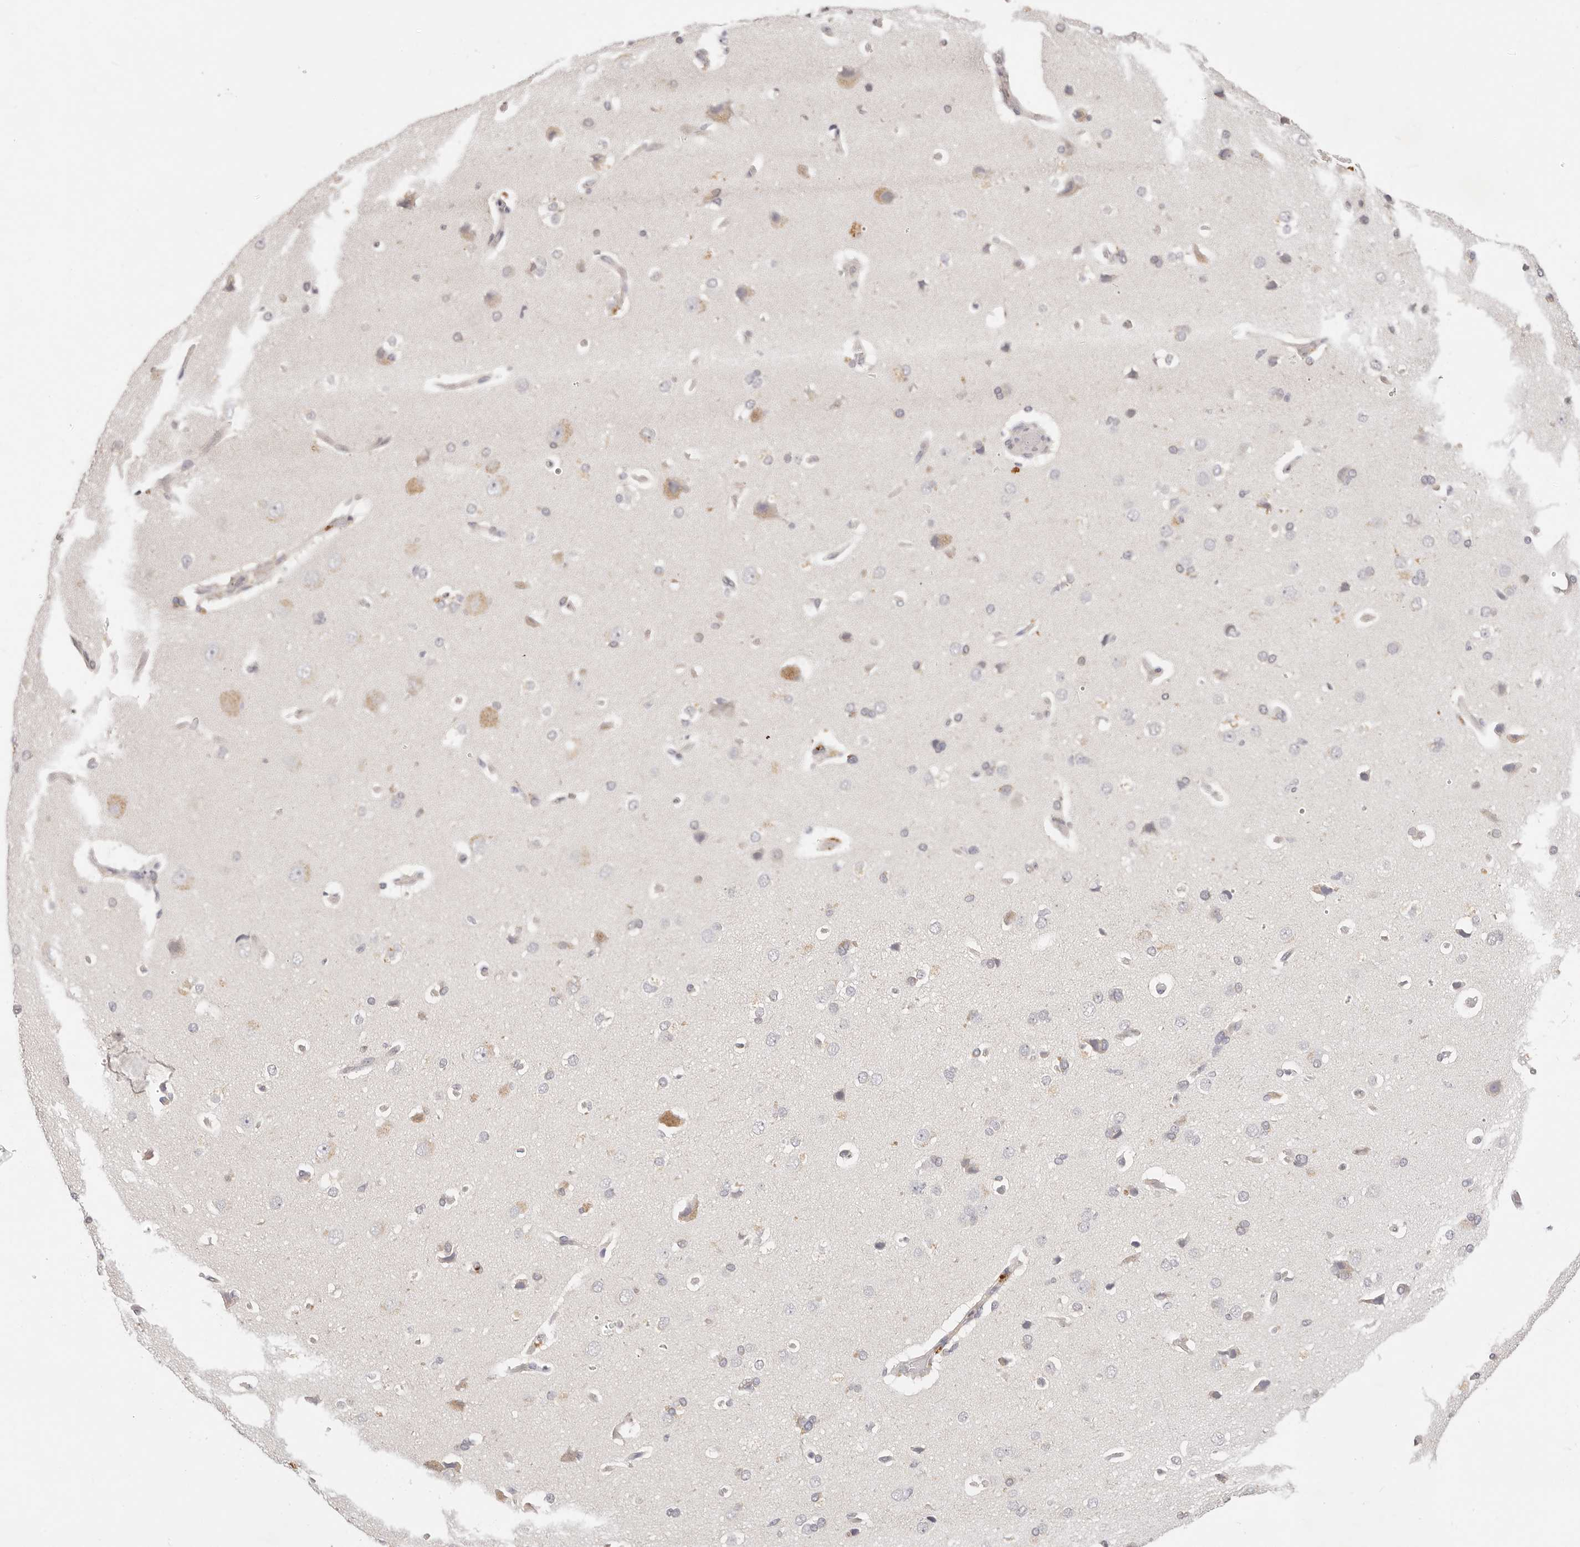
{"staining": {"intensity": "negative", "quantity": "none", "location": "none"}, "tissue": "cerebral cortex", "cell_type": "Endothelial cells", "image_type": "normal", "snomed": [{"axis": "morphology", "description": "Normal tissue, NOS"}, {"axis": "topography", "description": "Cerebral cortex"}], "caption": "DAB immunohistochemical staining of unremarkable human cerebral cortex shows no significant expression in endothelial cells.", "gene": "GGPS1", "patient": {"sex": "male", "age": 62}}